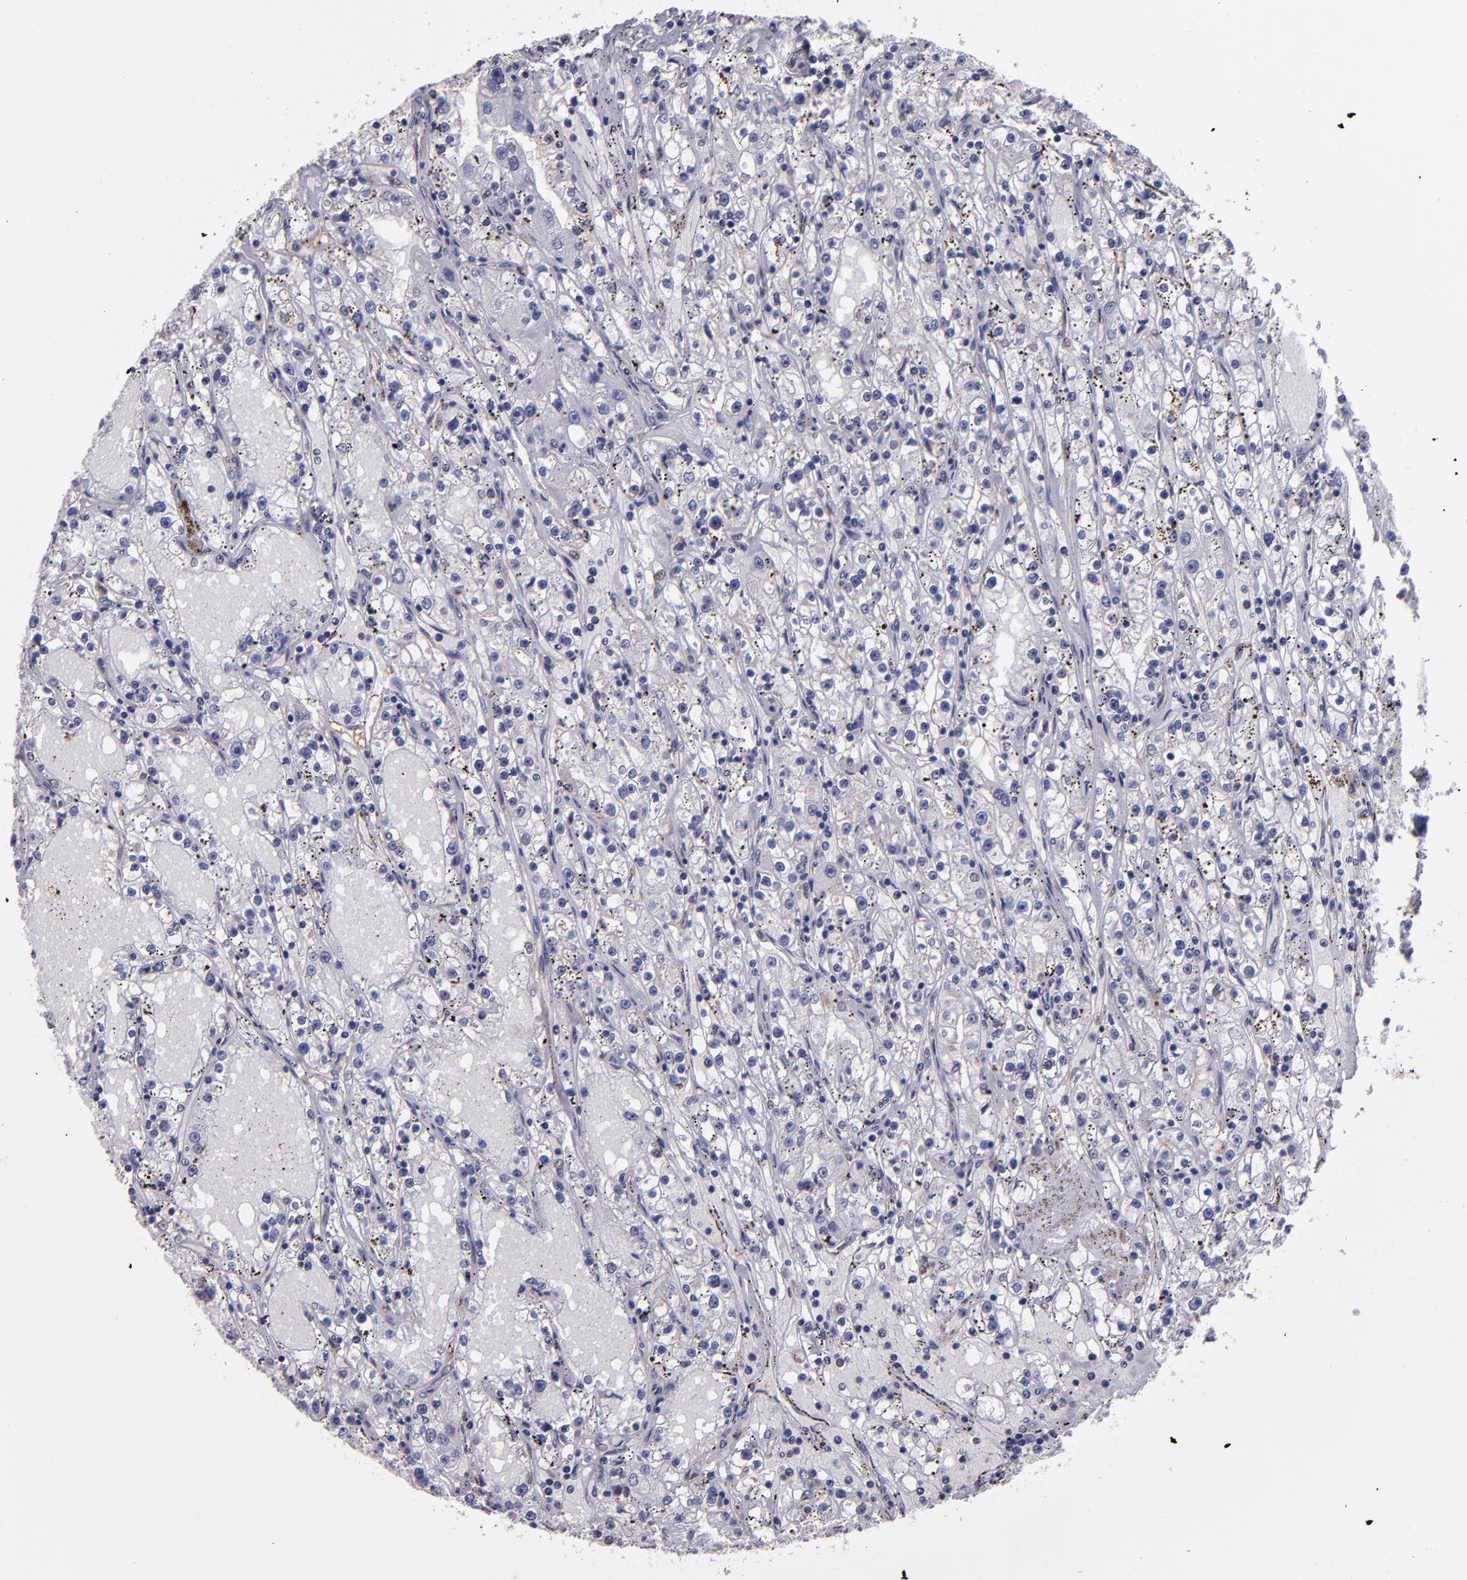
{"staining": {"intensity": "negative", "quantity": "none", "location": "none"}, "tissue": "renal cancer", "cell_type": "Tumor cells", "image_type": "cancer", "snomed": [{"axis": "morphology", "description": "Adenocarcinoma, NOS"}, {"axis": "topography", "description": "Kidney"}], "caption": "An IHC photomicrograph of renal cancer is shown. There is no staining in tumor cells of renal cancer.", "gene": "CEBPE", "patient": {"sex": "male", "age": 56}}